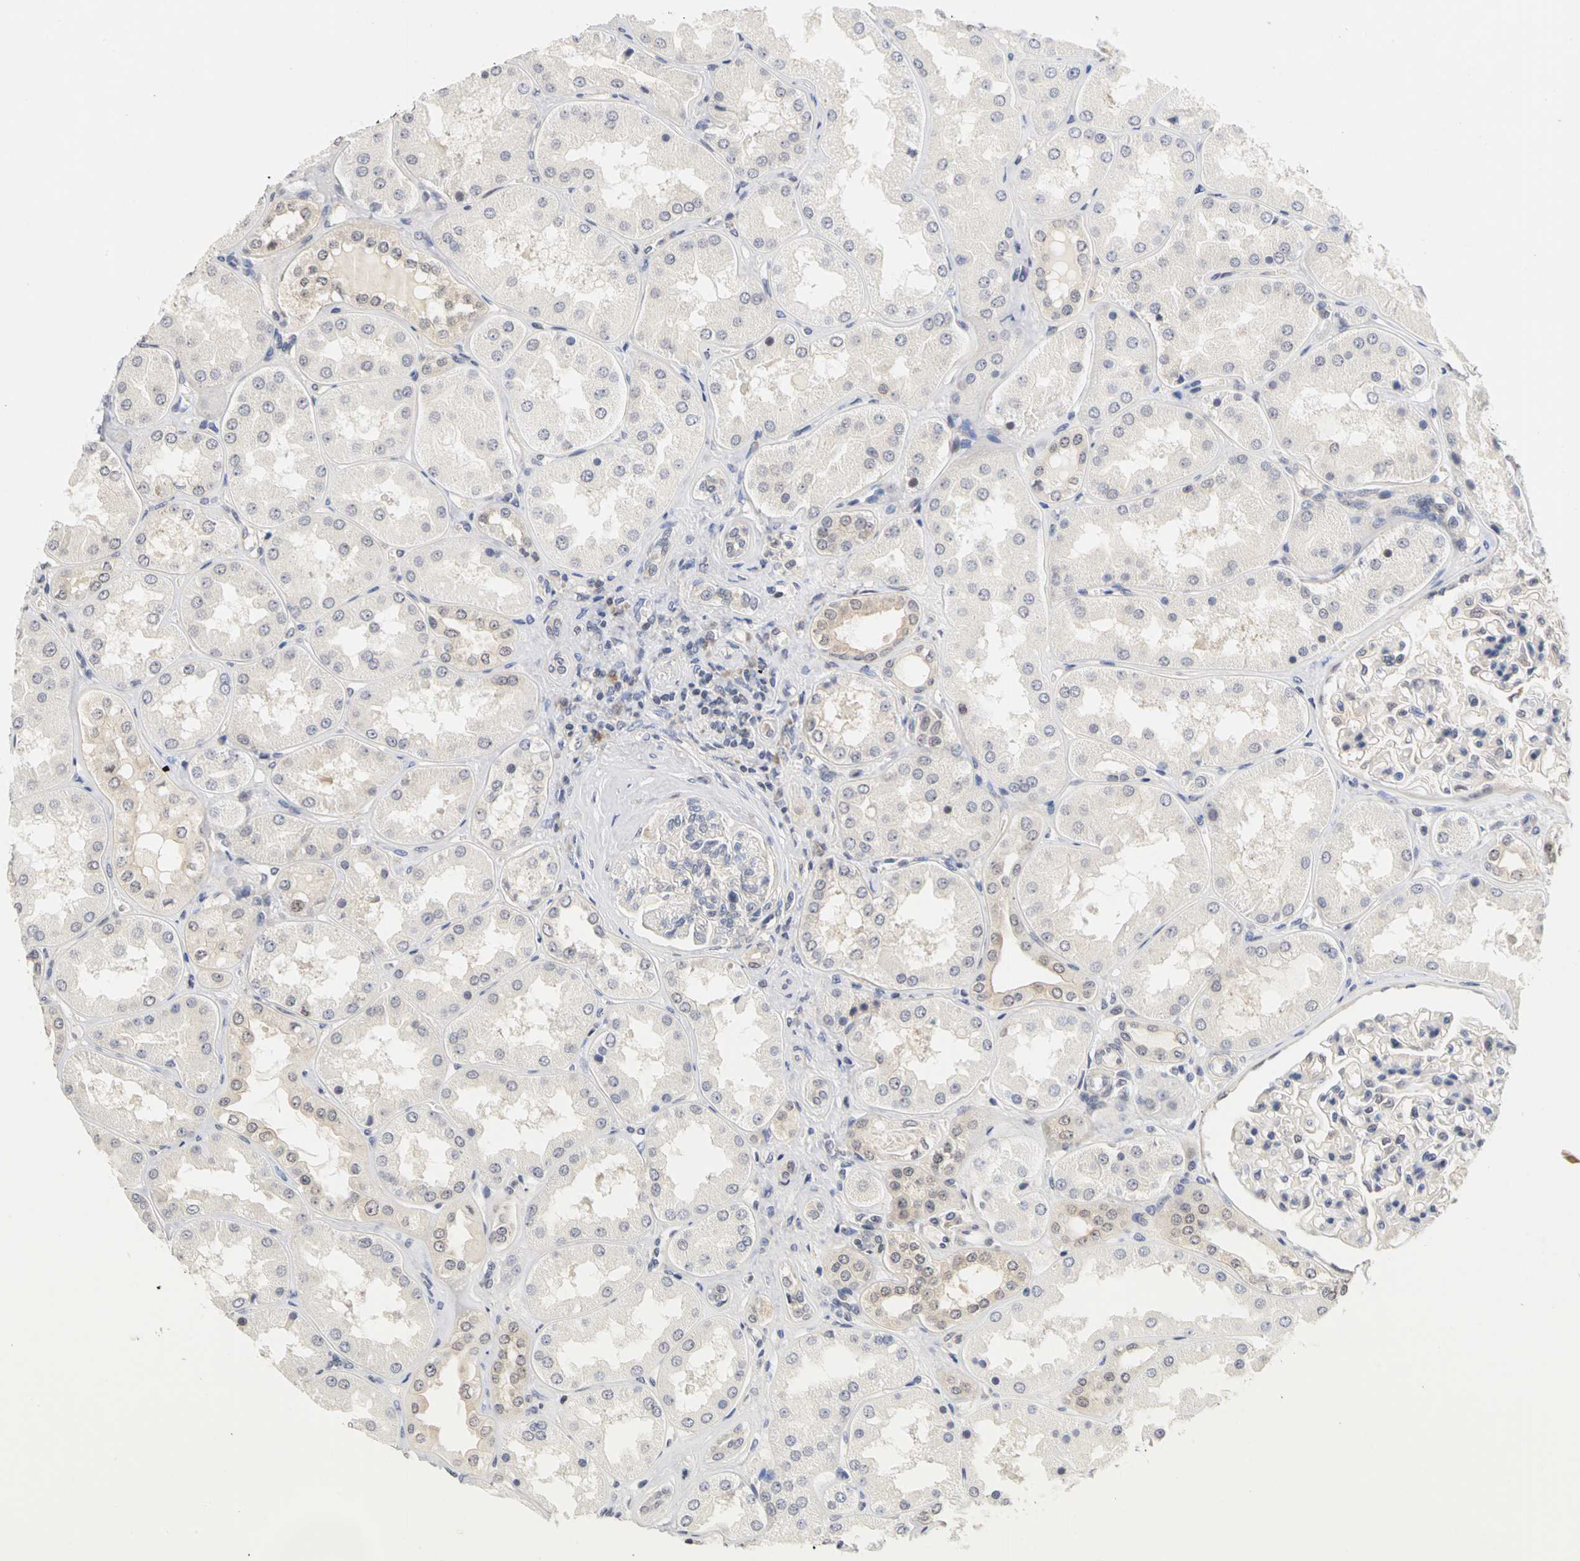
{"staining": {"intensity": "moderate", "quantity": "<25%", "location": "cytoplasmic/membranous,nuclear"}, "tissue": "kidney", "cell_type": "Cells in glomeruli", "image_type": "normal", "snomed": [{"axis": "morphology", "description": "Normal tissue, NOS"}, {"axis": "topography", "description": "Kidney"}], "caption": "Kidney stained for a protein (brown) reveals moderate cytoplasmic/membranous,nuclear positive staining in about <25% of cells in glomeruli.", "gene": "UBE2M", "patient": {"sex": "female", "age": 56}}